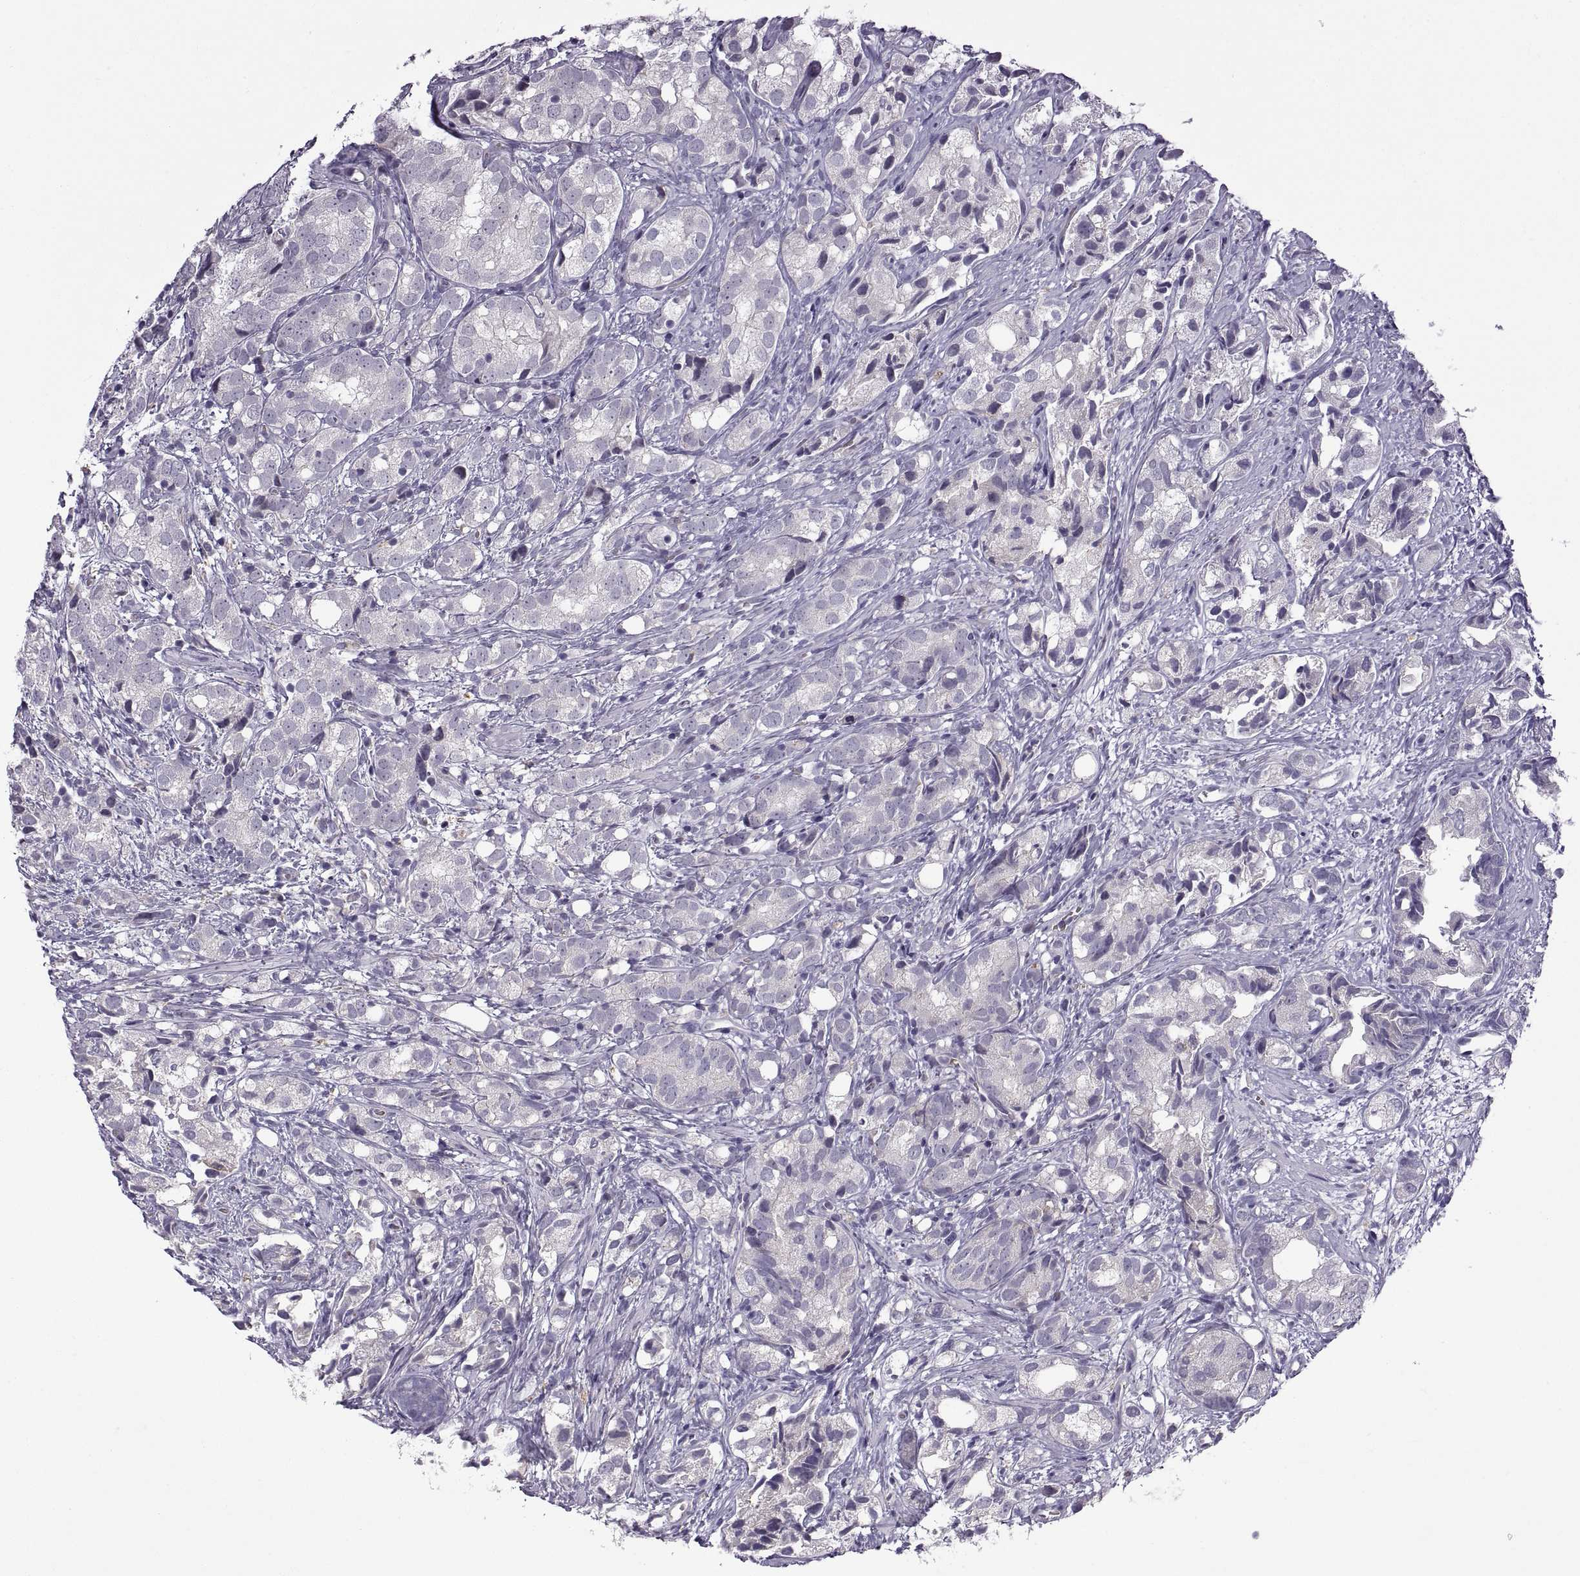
{"staining": {"intensity": "negative", "quantity": "none", "location": "none"}, "tissue": "prostate cancer", "cell_type": "Tumor cells", "image_type": "cancer", "snomed": [{"axis": "morphology", "description": "Adenocarcinoma, High grade"}, {"axis": "topography", "description": "Prostate"}], "caption": "IHC image of neoplastic tissue: prostate cancer stained with DAB reveals no significant protein expression in tumor cells.", "gene": "MEIOC", "patient": {"sex": "male", "age": 82}}